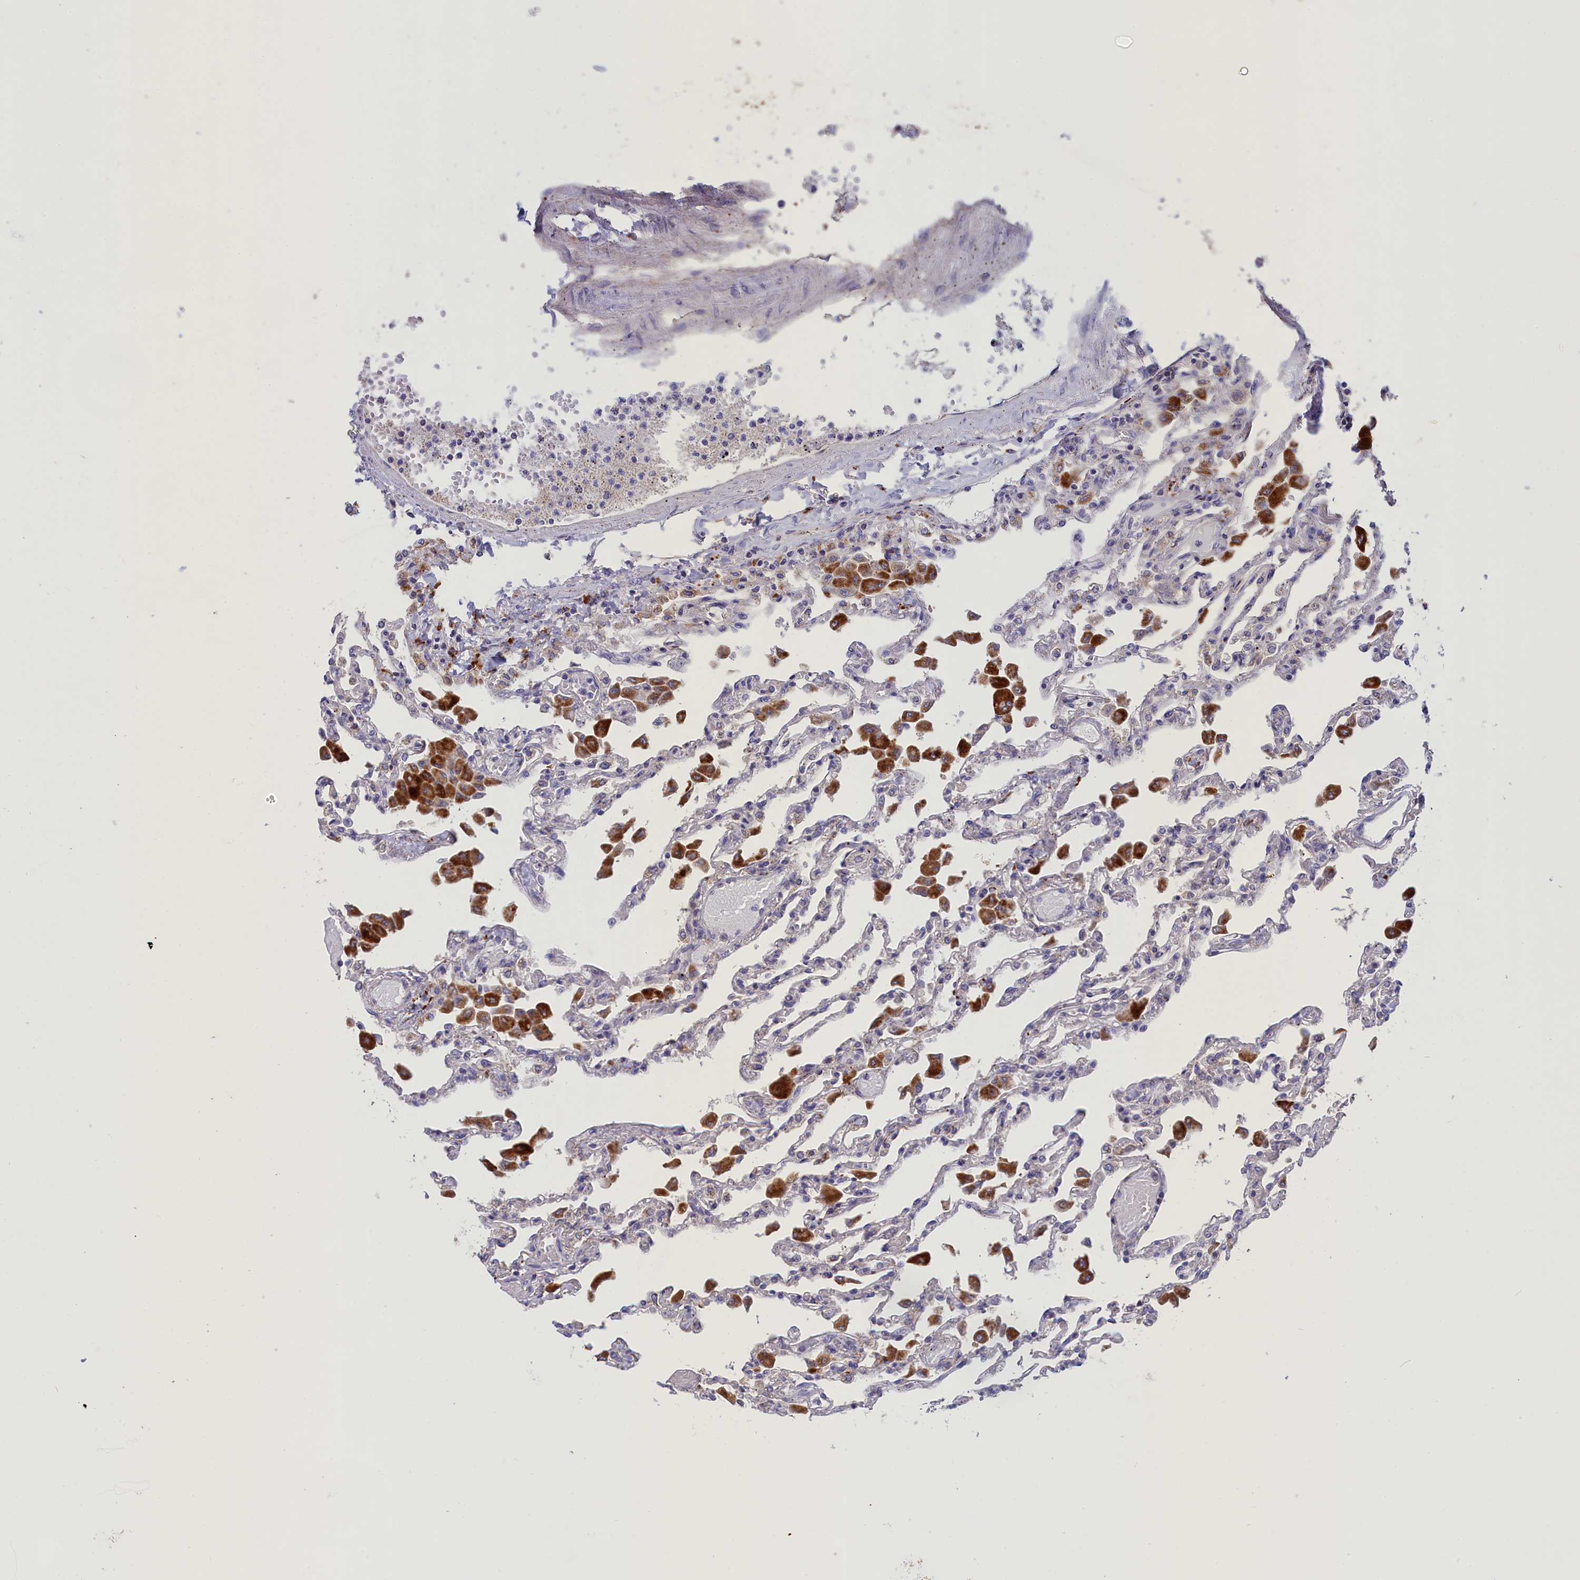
{"staining": {"intensity": "negative", "quantity": "none", "location": "none"}, "tissue": "lung", "cell_type": "Alveolar cells", "image_type": "normal", "snomed": [{"axis": "morphology", "description": "Normal tissue, NOS"}, {"axis": "topography", "description": "Bronchus"}, {"axis": "topography", "description": "Lung"}], "caption": "Immunohistochemistry (IHC) image of benign human lung stained for a protein (brown), which displays no staining in alveolar cells.", "gene": "WDR6", "patient": {"sex": "female", "age": 49}}